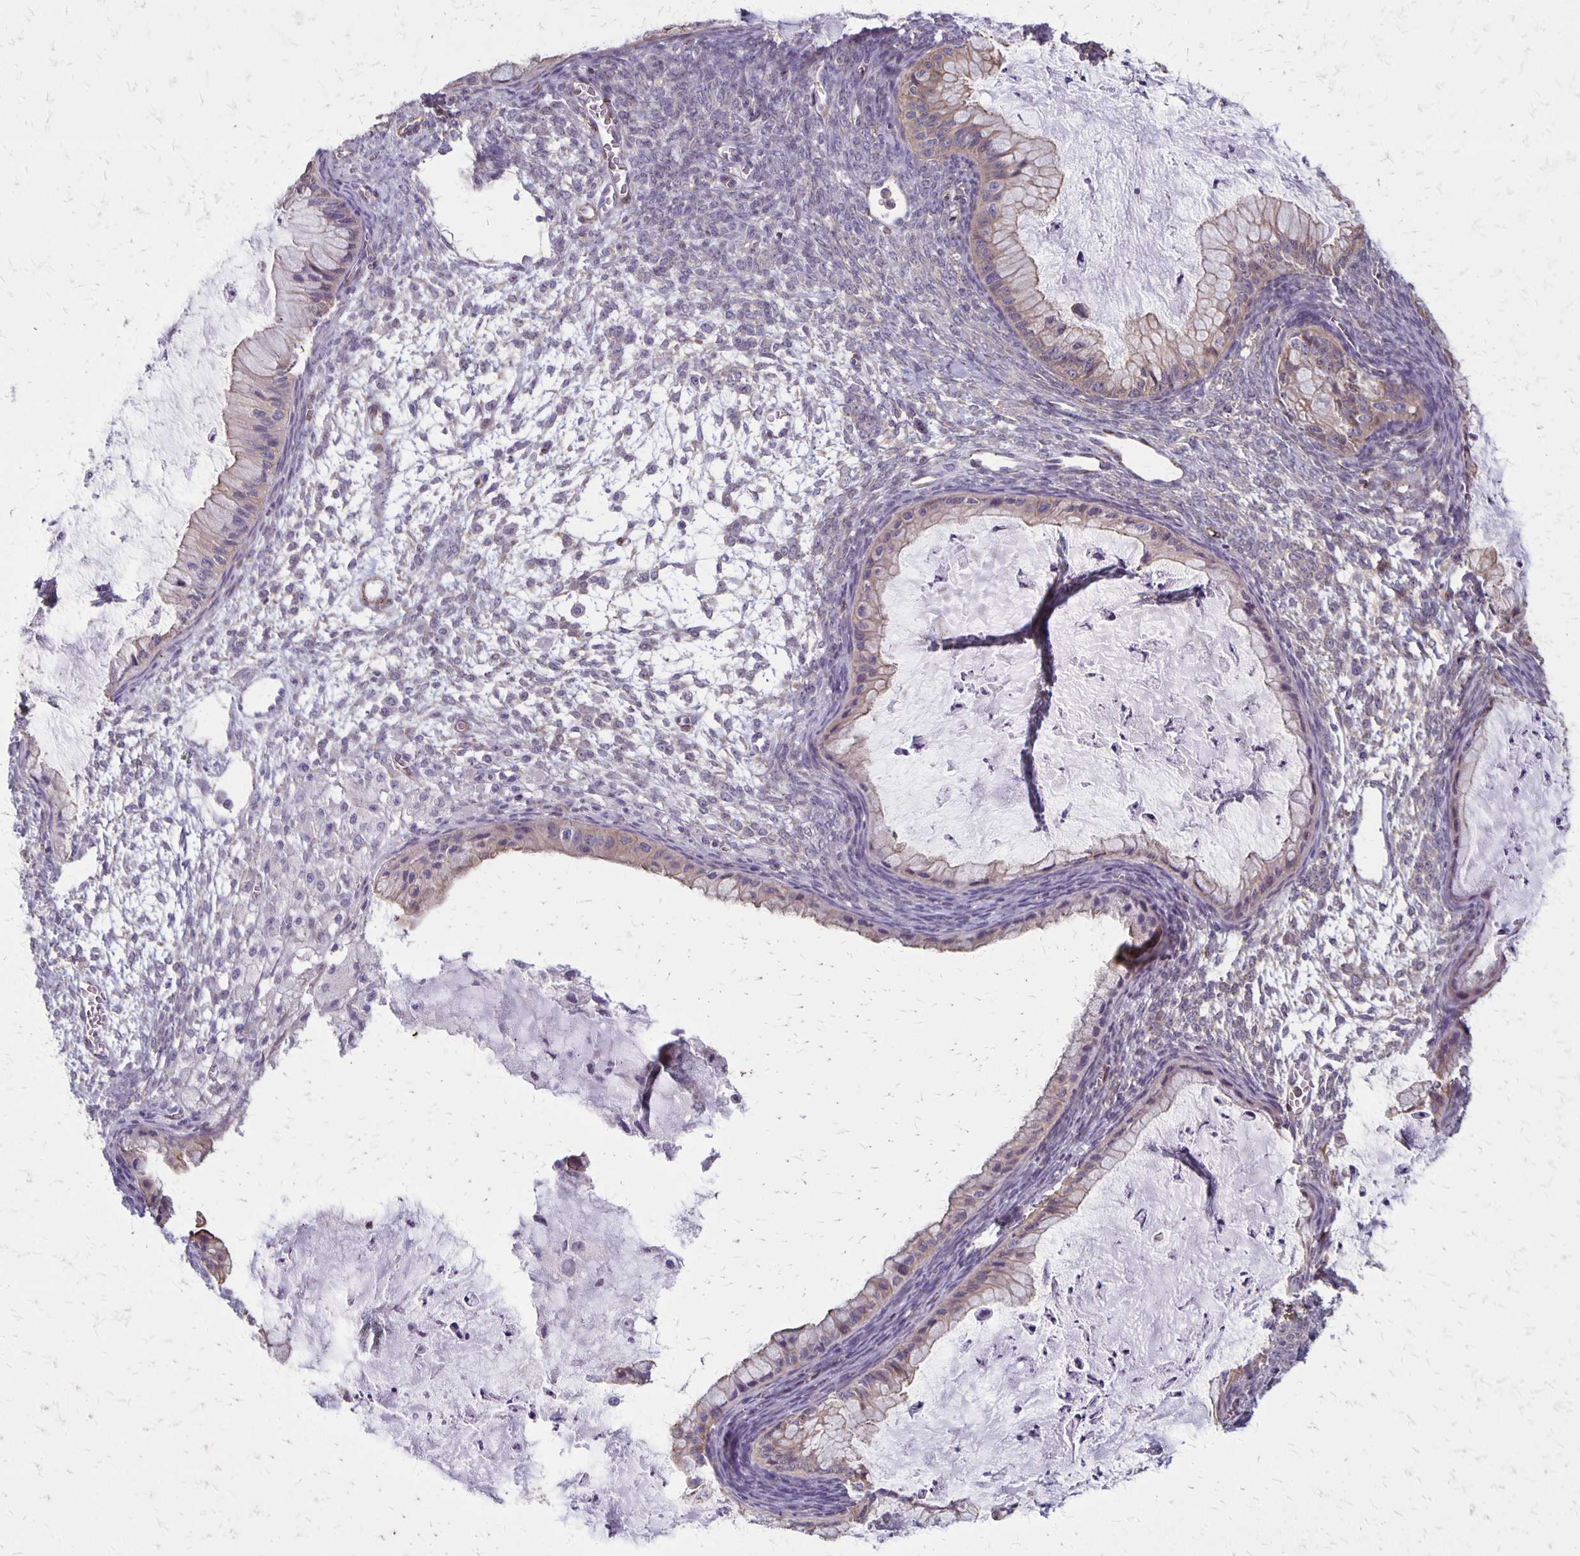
{"staining": {"intensity": "weak", "quantity": "25%-75%", "location": "cytoplasmic/membranous"}, "tissue": "ovarian cancer", "cell_type": "Tumor cells", "image_type": "cancer", "snomed": [{"axis": "morphology", "description": "Cystadenocarcinoma, mucinous, NOS"}, {"axis": "topography", "description": "Ovary"}], "caption": "An image of mucinous cystadenocarcinoma (ovarian) stained for a protein reveals weak cytoplasmic/membranous brown staining in tumor cells. The protein of interest is shown in brown color, while the nuclei are stained blue.", "gene": "SEPTIN5", "patient": {"sex": "female", "age": 72}}